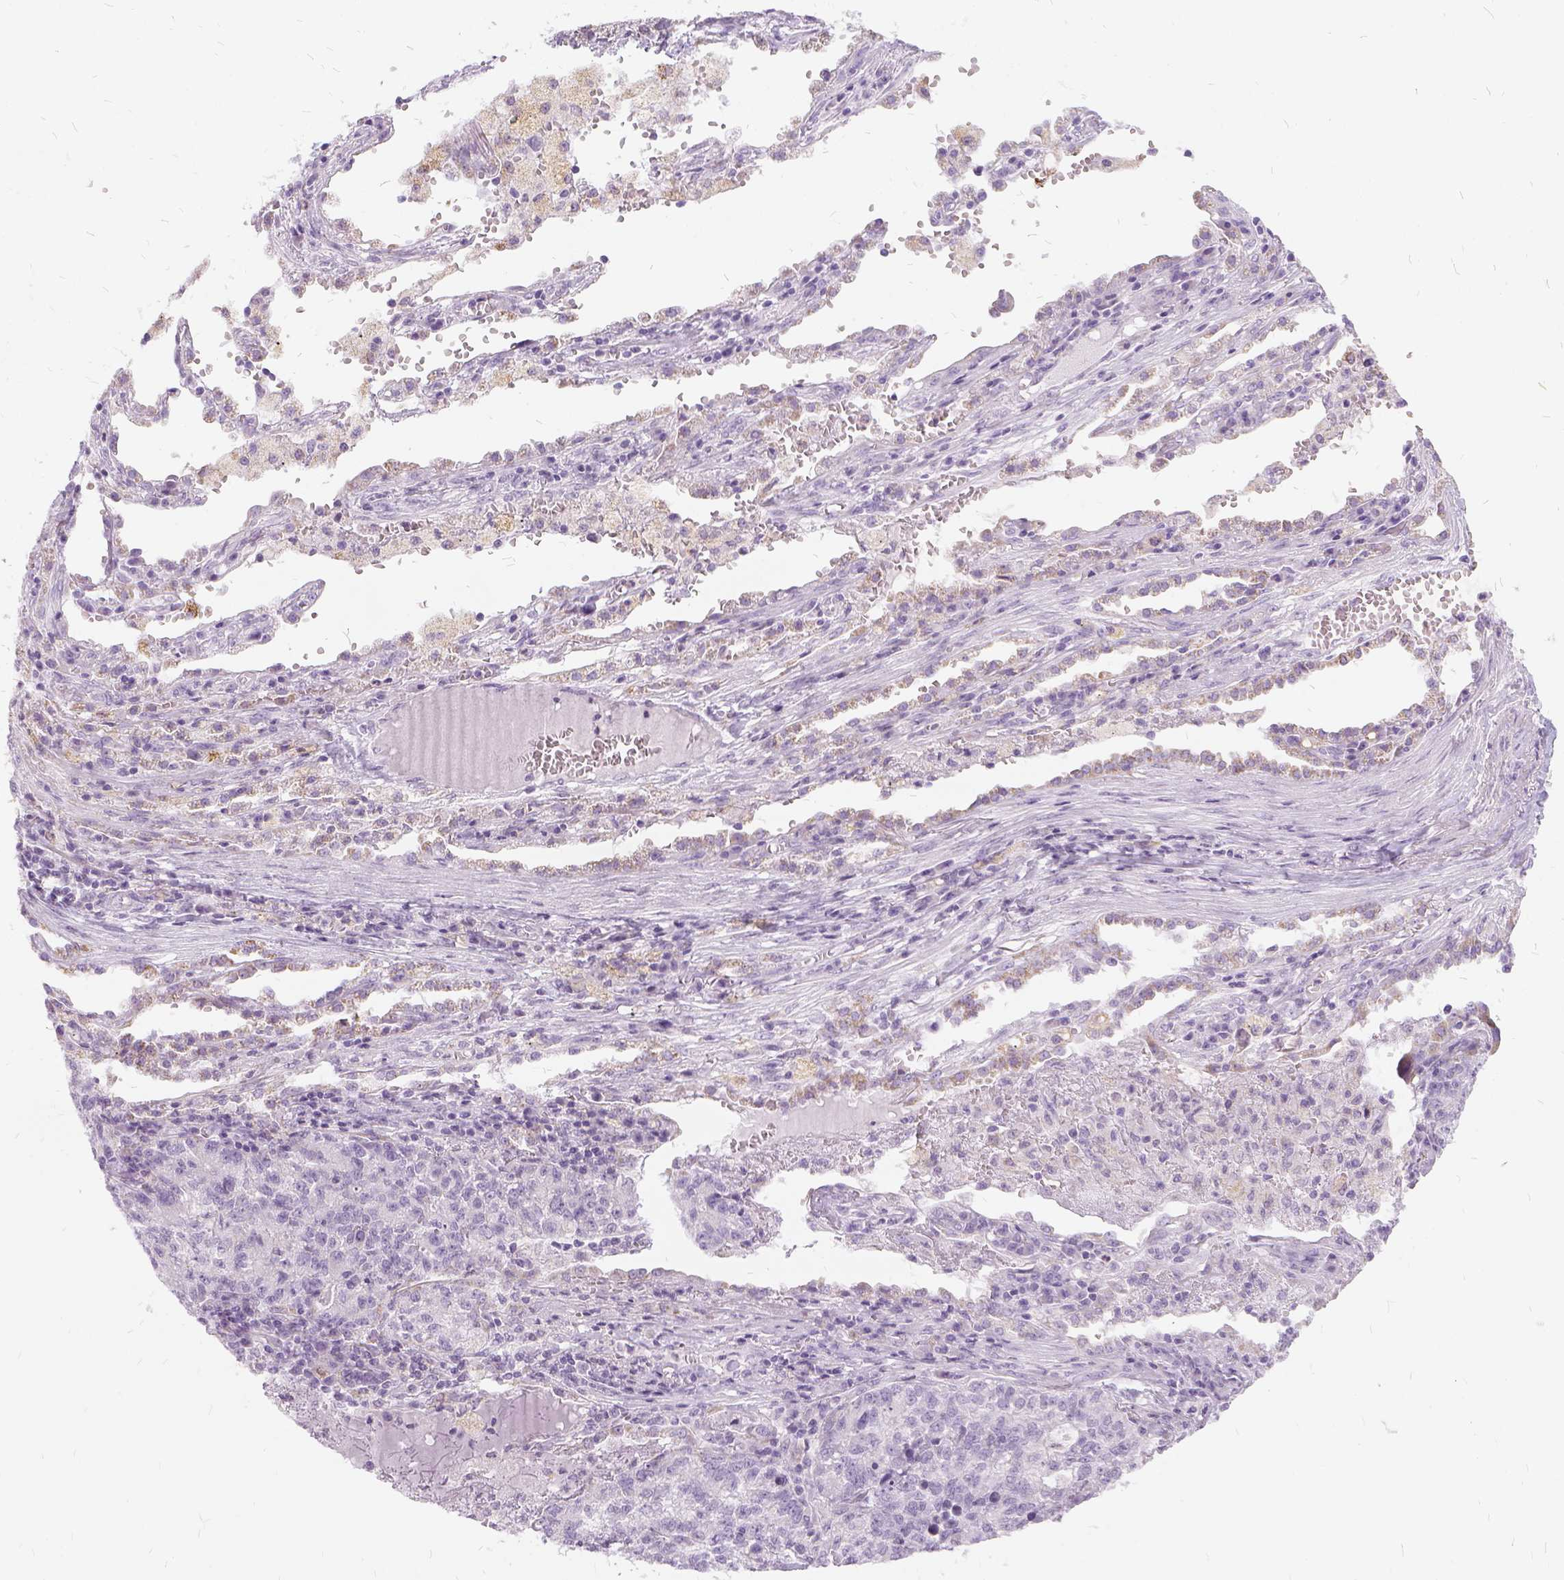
{"staining": {"intensity": "negative", "quantity": "none", "location": "none"}, "tissue": "lung cancer", "cell_type": "Tumor cells", "image_type": "cancer", "snomed": [{"axis": "morphology", "description": "Adenocarcinoma, NOS"}, {"axis": "topography", "description": "Lung"}], "caption": "This image is of adenocarcinoma (lung) stained with immunohistochemistry (IHC) to label a protein in brown with the nuclei are counter-stained blue. There is no positivity in tumor cells.", "gene": "FDX1", "patient": {"sex": "male", "age": 57}}